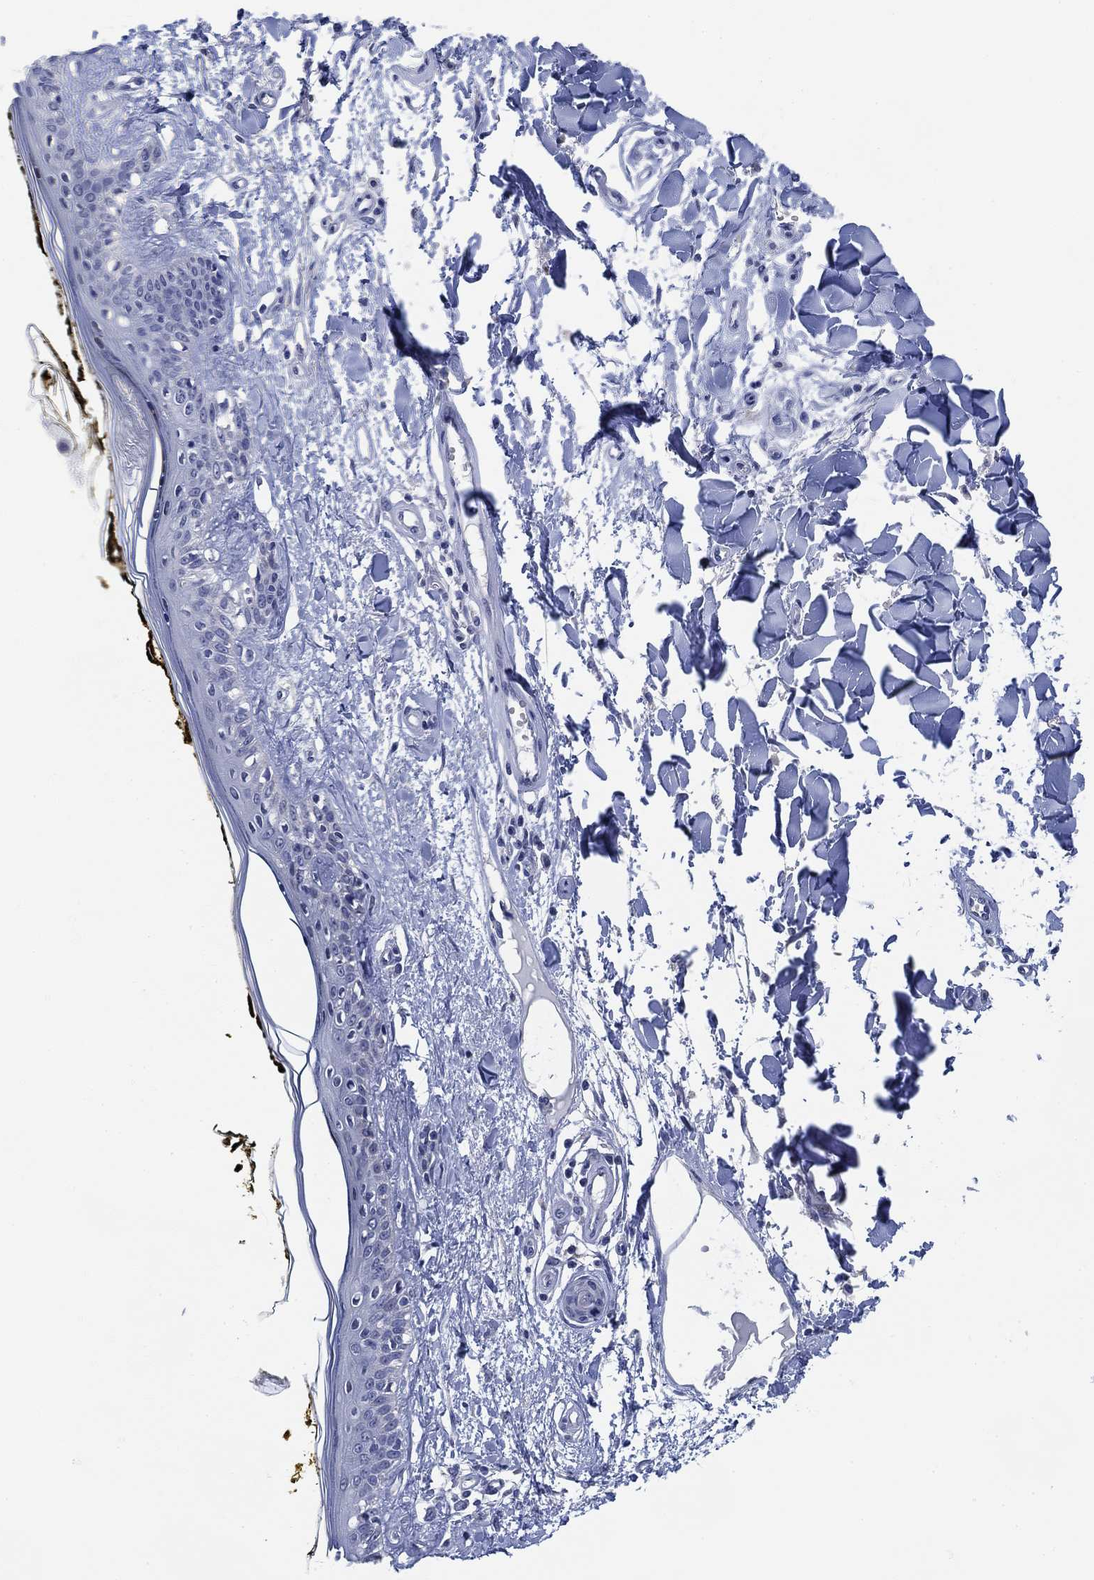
{"staining": {"intensity": "negative", "quantity": "none", "location": "none"}, "tissue": "skin", "cell_type": "Fibroblasts", "image_type": "normal", "snomed": [{"axis": "morphology", "description": "Normal tissue, NOS"}, {"axis": "topography", "description": "Skin"}], "caption": "DAB (3,3'-diaminobenzidine) immunohistochemical staining of unremarkable human skin shows no significant positivity in fibroblasts.", "gene": "DAZL", "patient": {"sex": "male", "age": 76}}